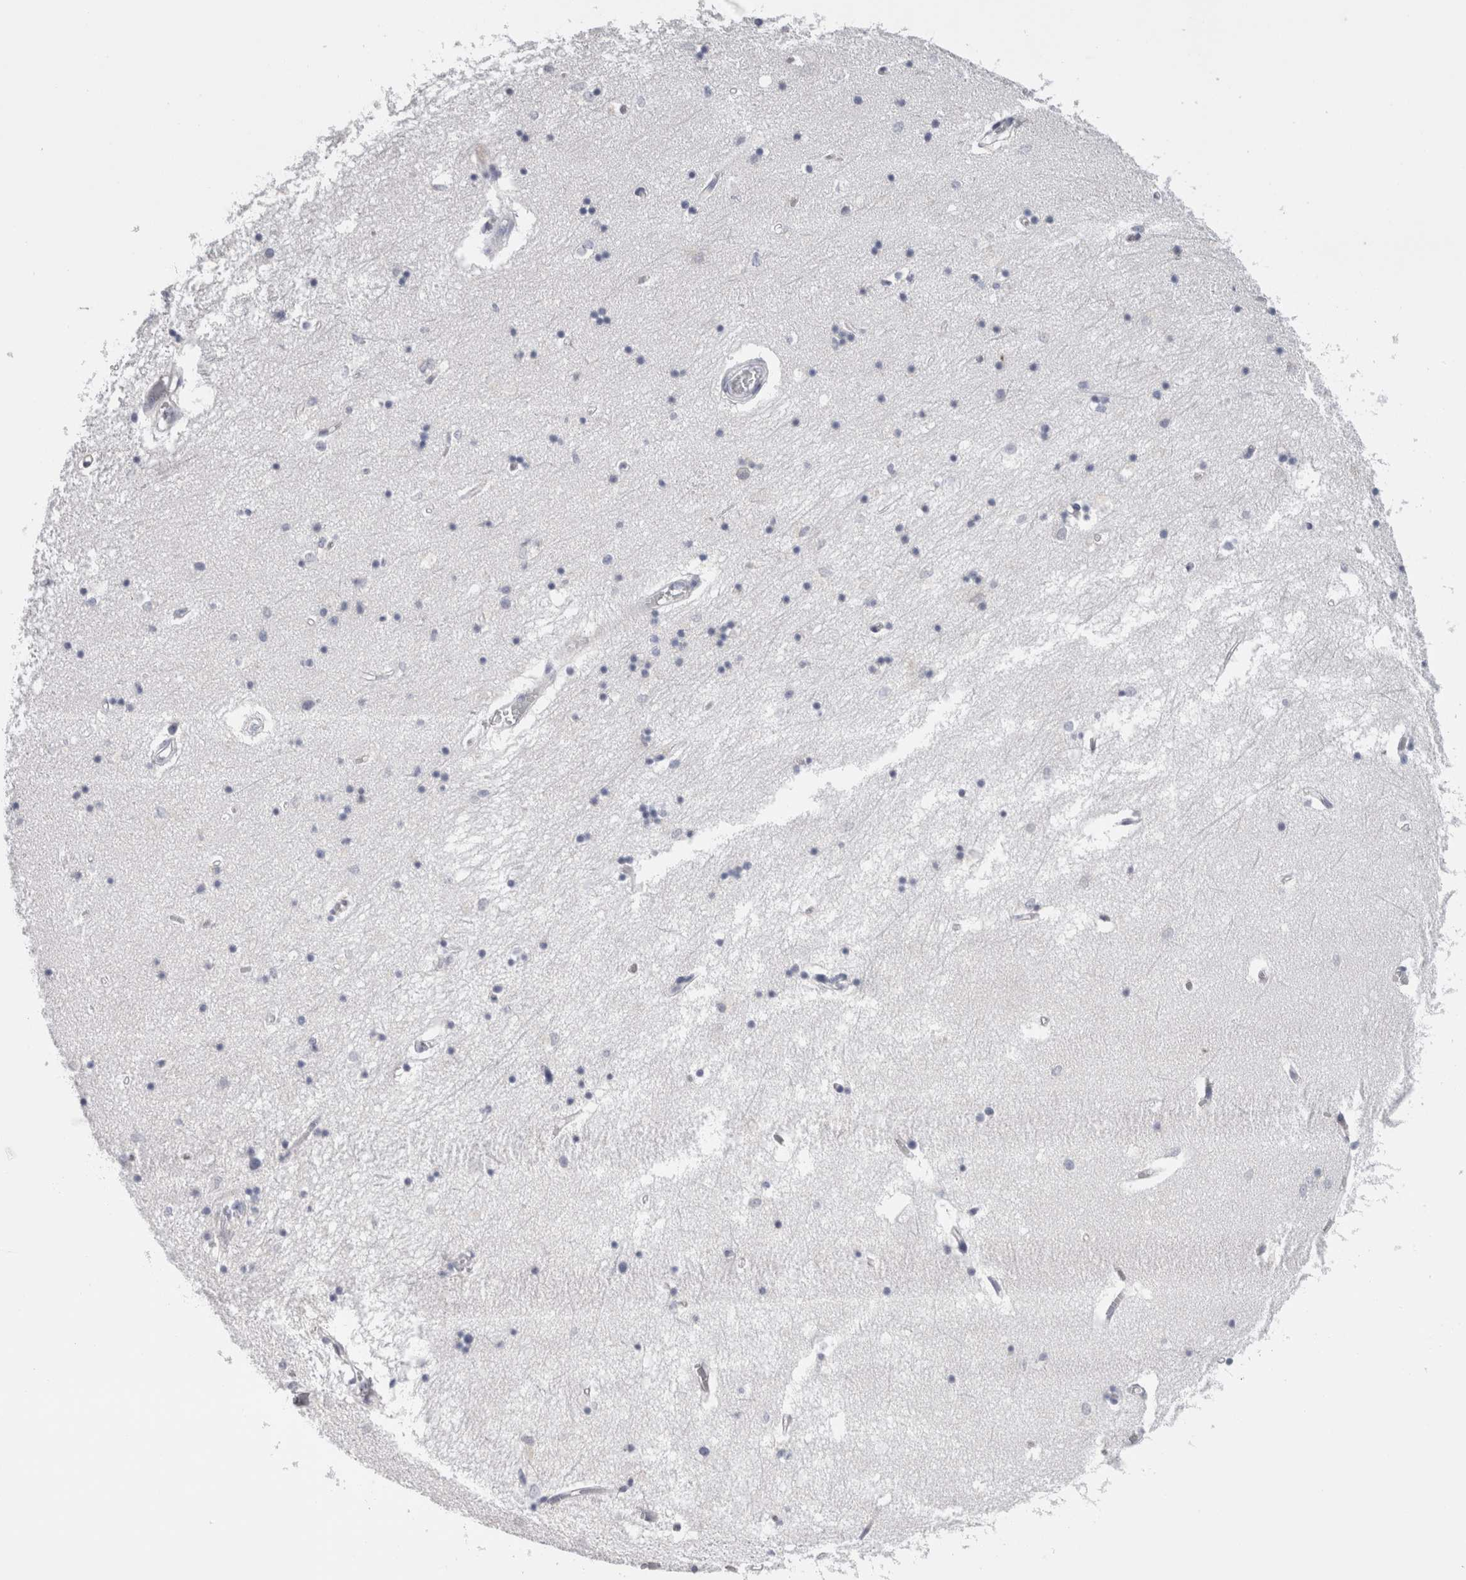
{"staining": {"intensity": "negative", "quantity": "none", "location": "none"}, "tissue": "hippocampus", "cell_type": "Glial cells", "image_type": "normal", "snomed": [{"axis": "morphology", "description": "Normal tissue, NOS"}, {"axis": "topography", "description": "Hippocampus"}], "caption": "An immunohistochemistry (IHC) micrograph of unremarkable hippocampus is shown. There is no staining in glial cells of hippocampus.", "gene": "FABP4", "patient": {"sex": "male", "age": 70}}